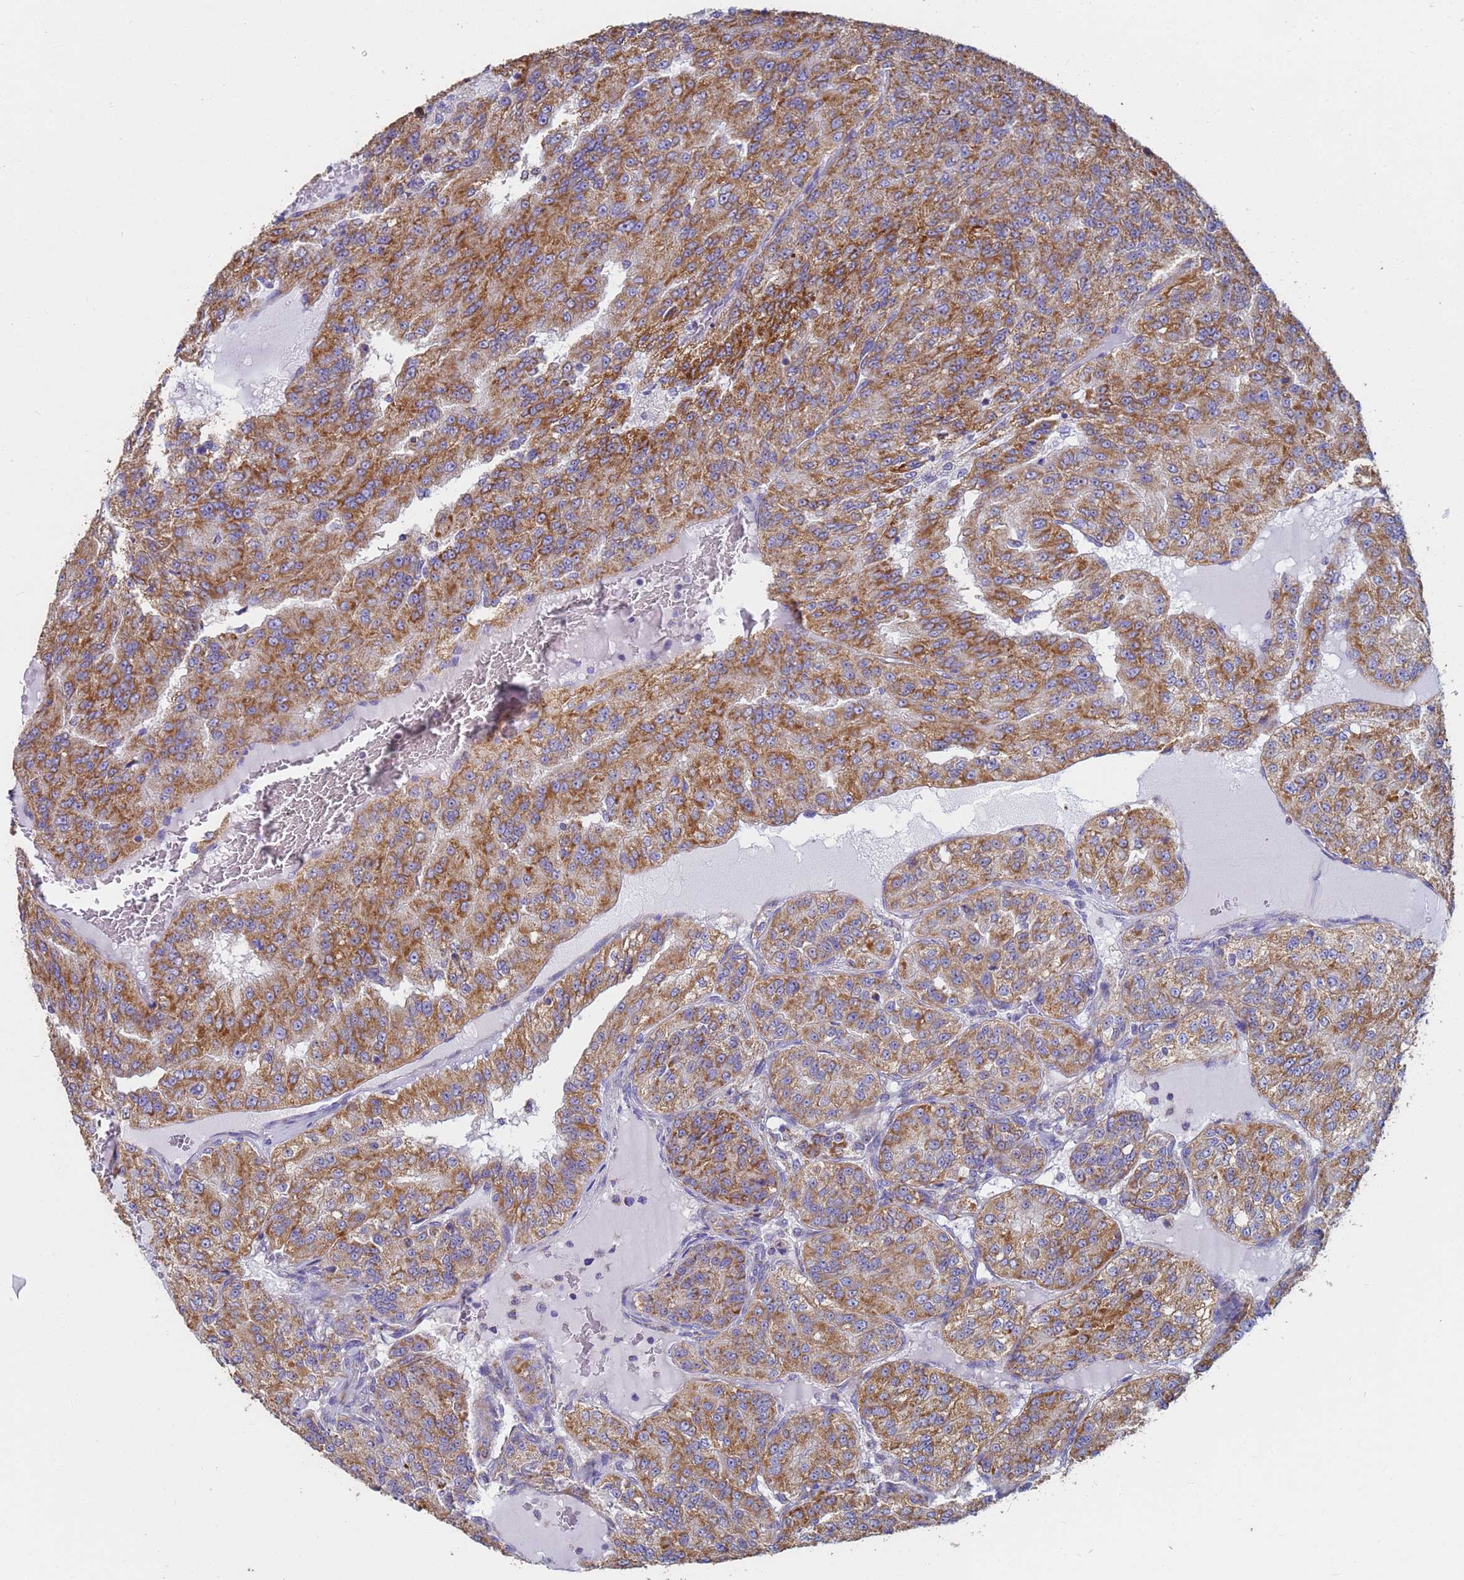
{"staining": {"intensity": "moderate", "quantity": ">75%", "location": "cytoplasmic/membranous"}, "tissue": "renal cancer", "cell_type": "Tumor cells", "image_type": "cancer", "snomed": [{"axis": "morphology", "description": "Adenocarcinoma, NOS"}, {"axis": "topography", "description": "Kidney"}], "caption": "Renal cancer (adenocarcinoma) stained with DAB (3,3'-diaminobenzidine) immunohistochemistry (IHC) exhibits medium levels of moderate cytoplasmic/membranous staining in approximately >75% of tumor cells. The protein of interest is shown in brown color, while the nuclei are stained blue.", "gene": "UQCRH", "patient": {"sex": "female", "age": 63}}